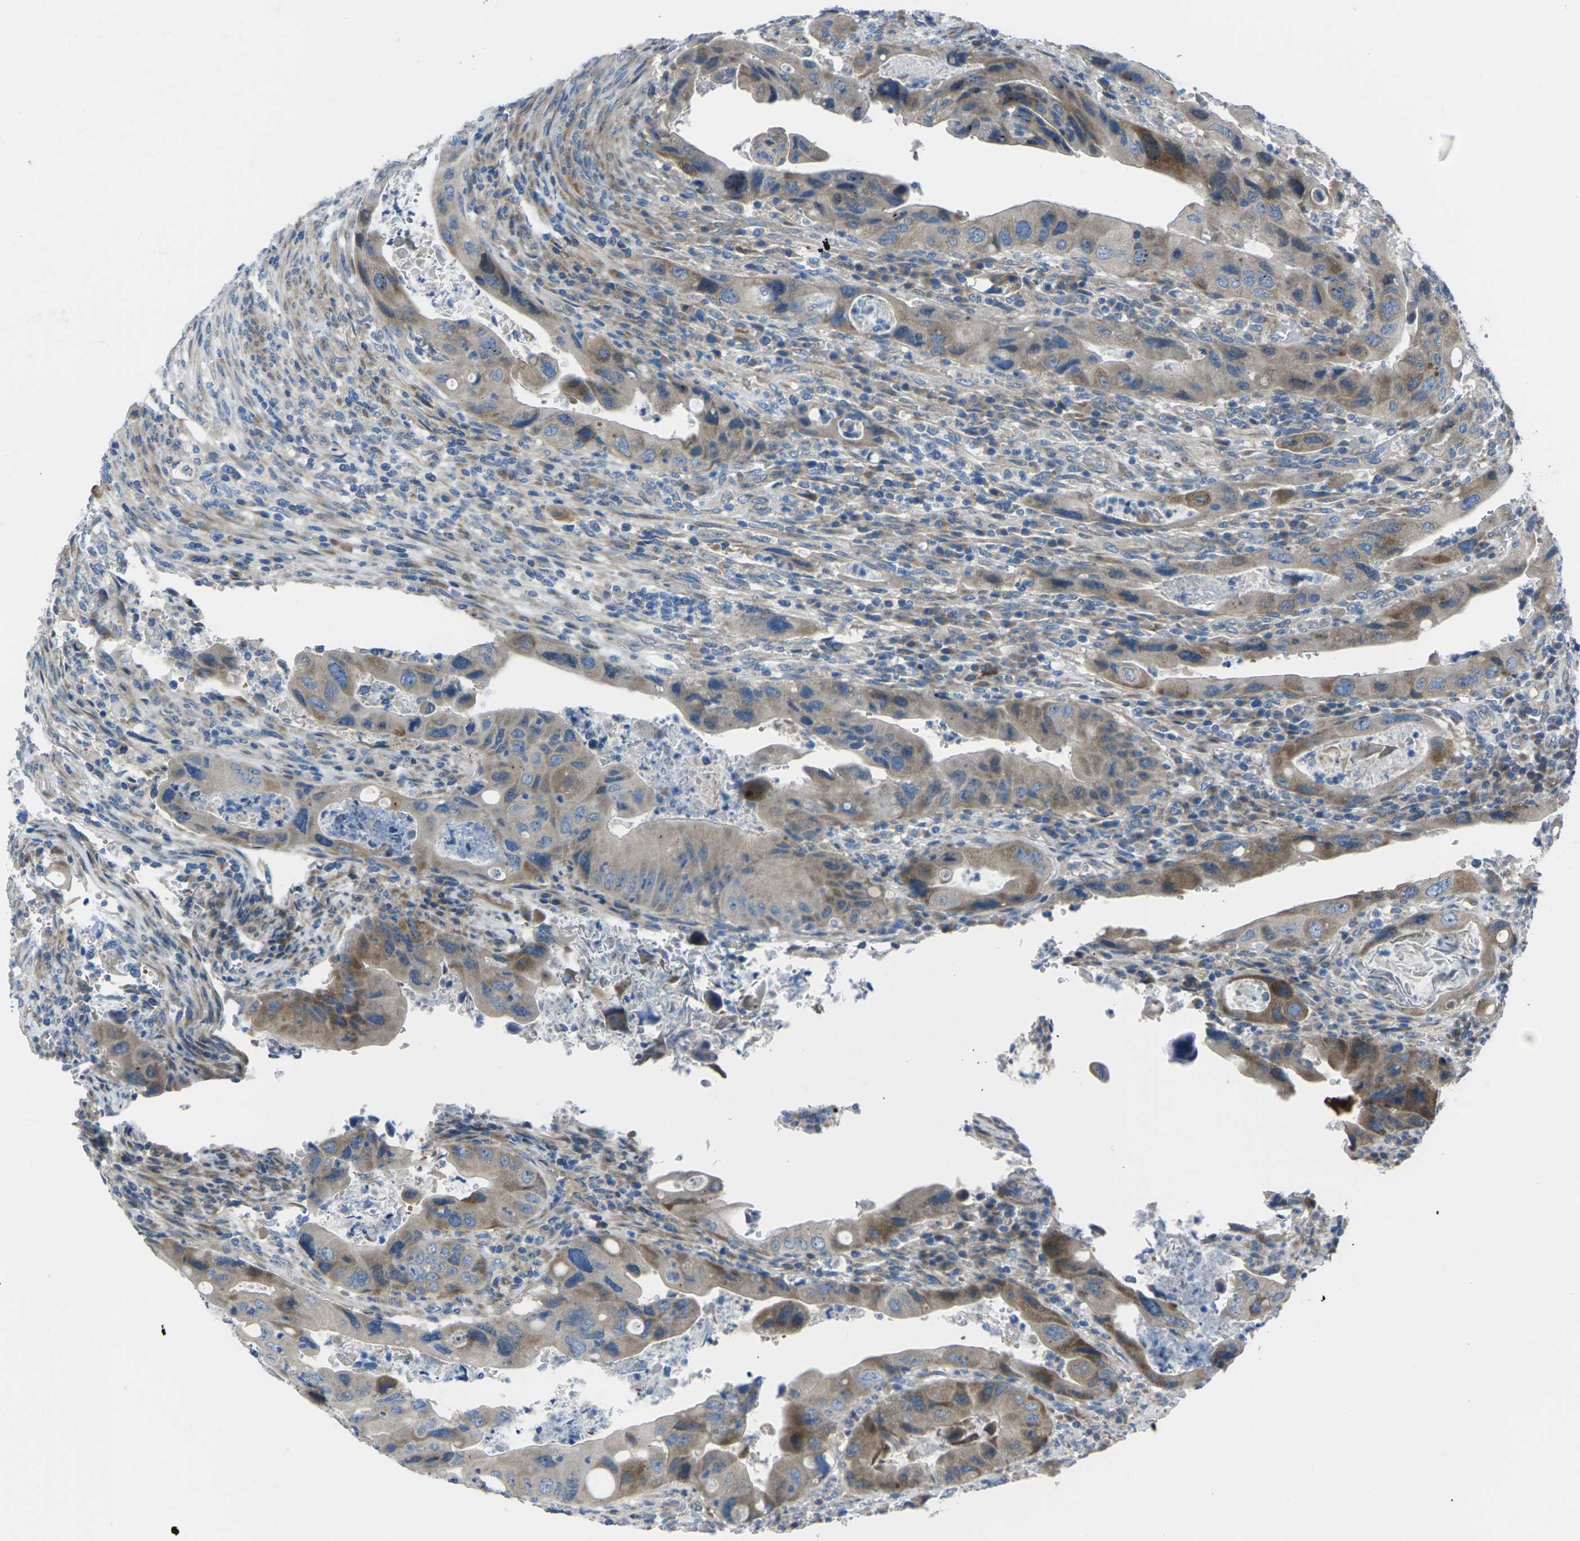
{"staining": {"intensity": "moderate", "quantity": "25%-75%", "location": "cytoplasmic/membranous"}, "tissue": "colorectal cancer", "cell_type": "Tumor cells", "image_type": "cancer", "snomed": [{"axis": "morphology", "description": "Adenocarcinoma, NOS"}, {"axis": "topography", "description": "Rectum"}], "caption": "DAB immunohistochemical staining of human colorectal cancer (adenocarcinoma) shows moderate cytoplasmic/membranous protein expression in about 25%-75% of tumor cells.", "gene": "EDNRA", "patient": {"sex": "female", "age": 57}}